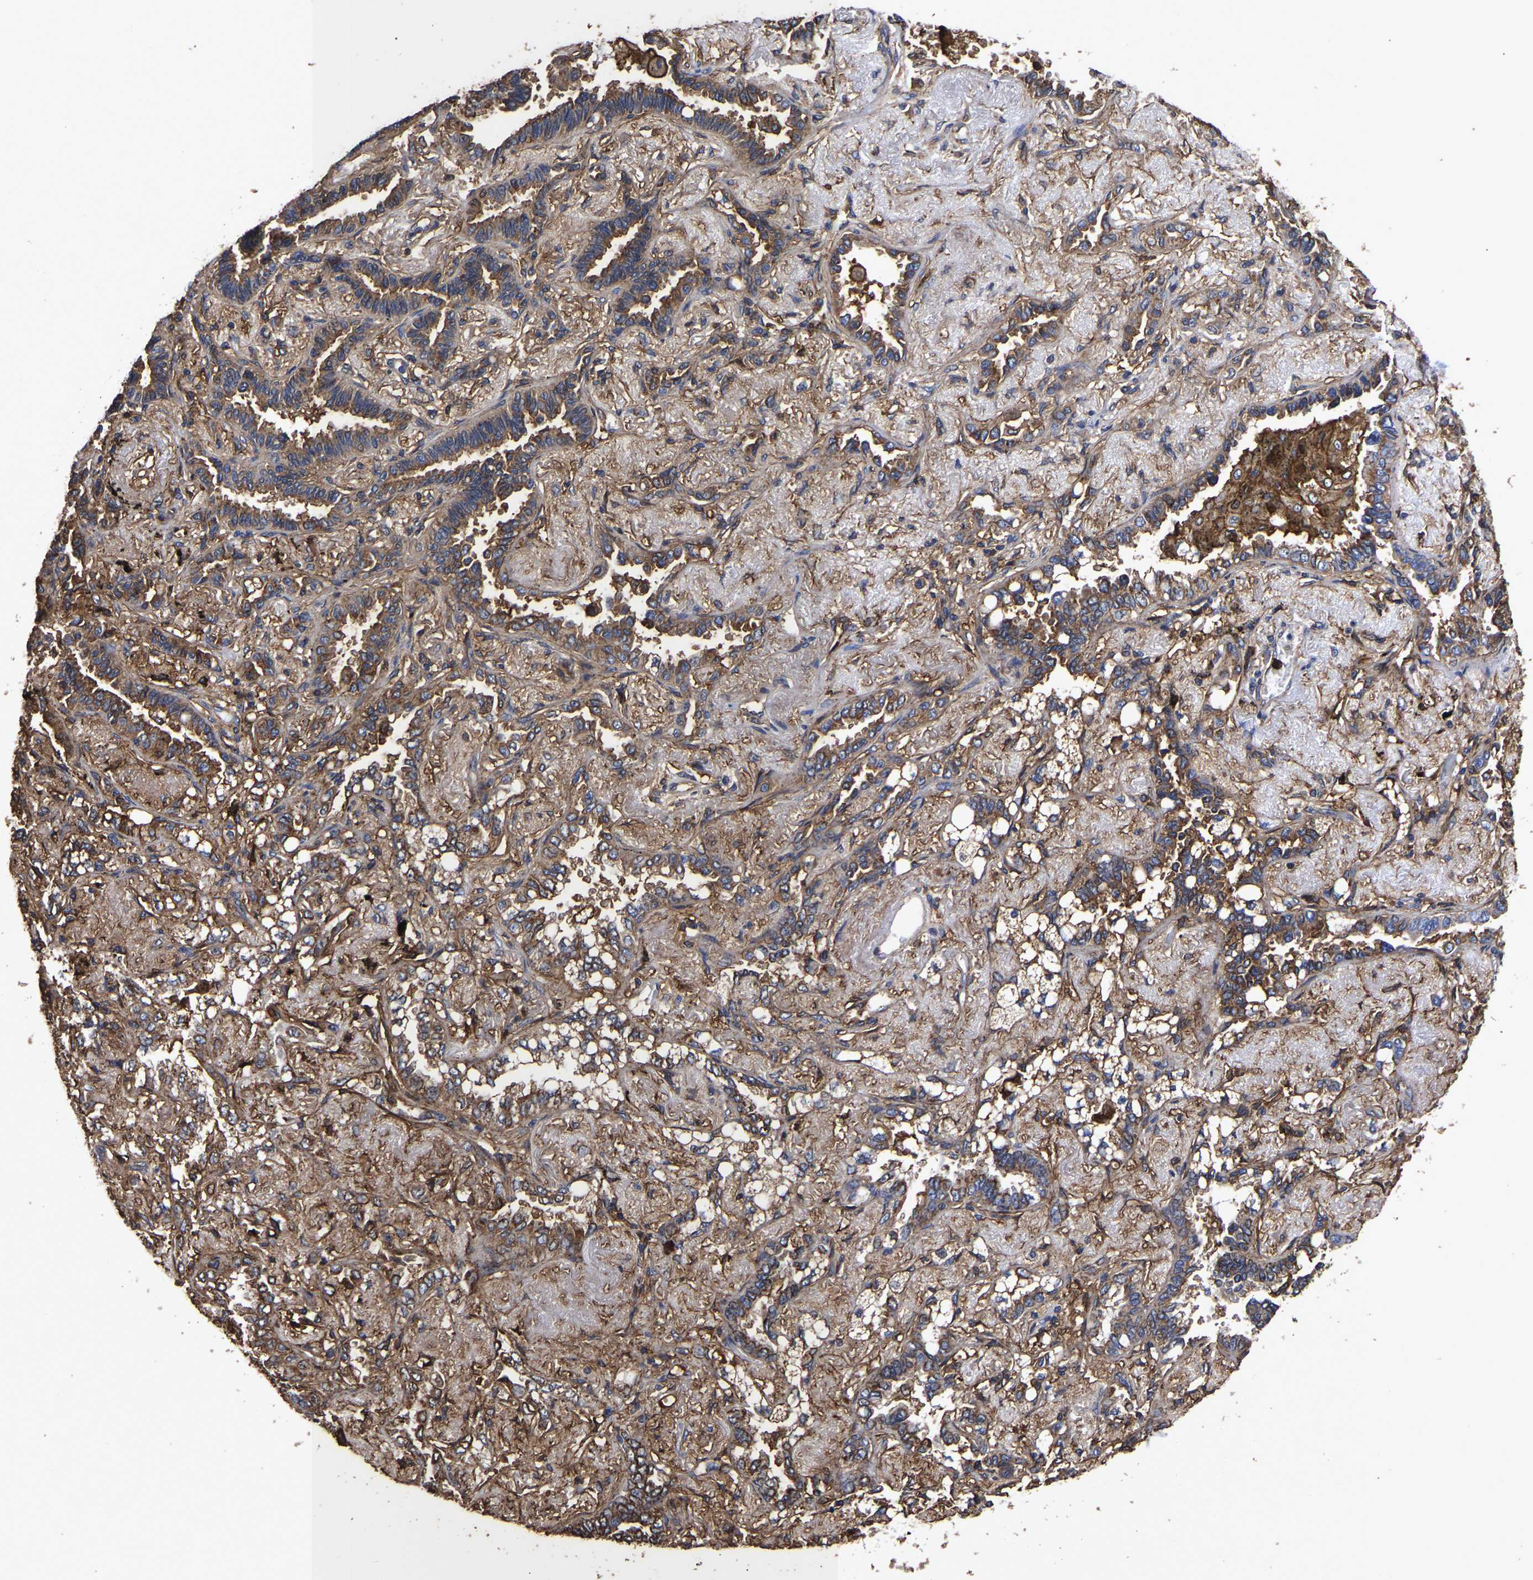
{"staining": {"intensity": "strong", "quantity": ">75%", "location": "cytoplasmic/membranous"}, "tissue": "lung cancer", "cell_type": "Tumor cells", "image_type": "cancer", "snomed": [{"axis": "morphology", "description": "Adenocarcinoma, NOS"}, {"axis": "topography", "description": "Lung"}], "caption": "Immunohistochemistry (IHC) of human lung cancer (adenocarcinoma) reveals high levels of strong cytoplasmic/membranous expression in approximately >75% of tumor cells.", "gene": "LIF", "patient": {"sex": "male", "age": 59}}